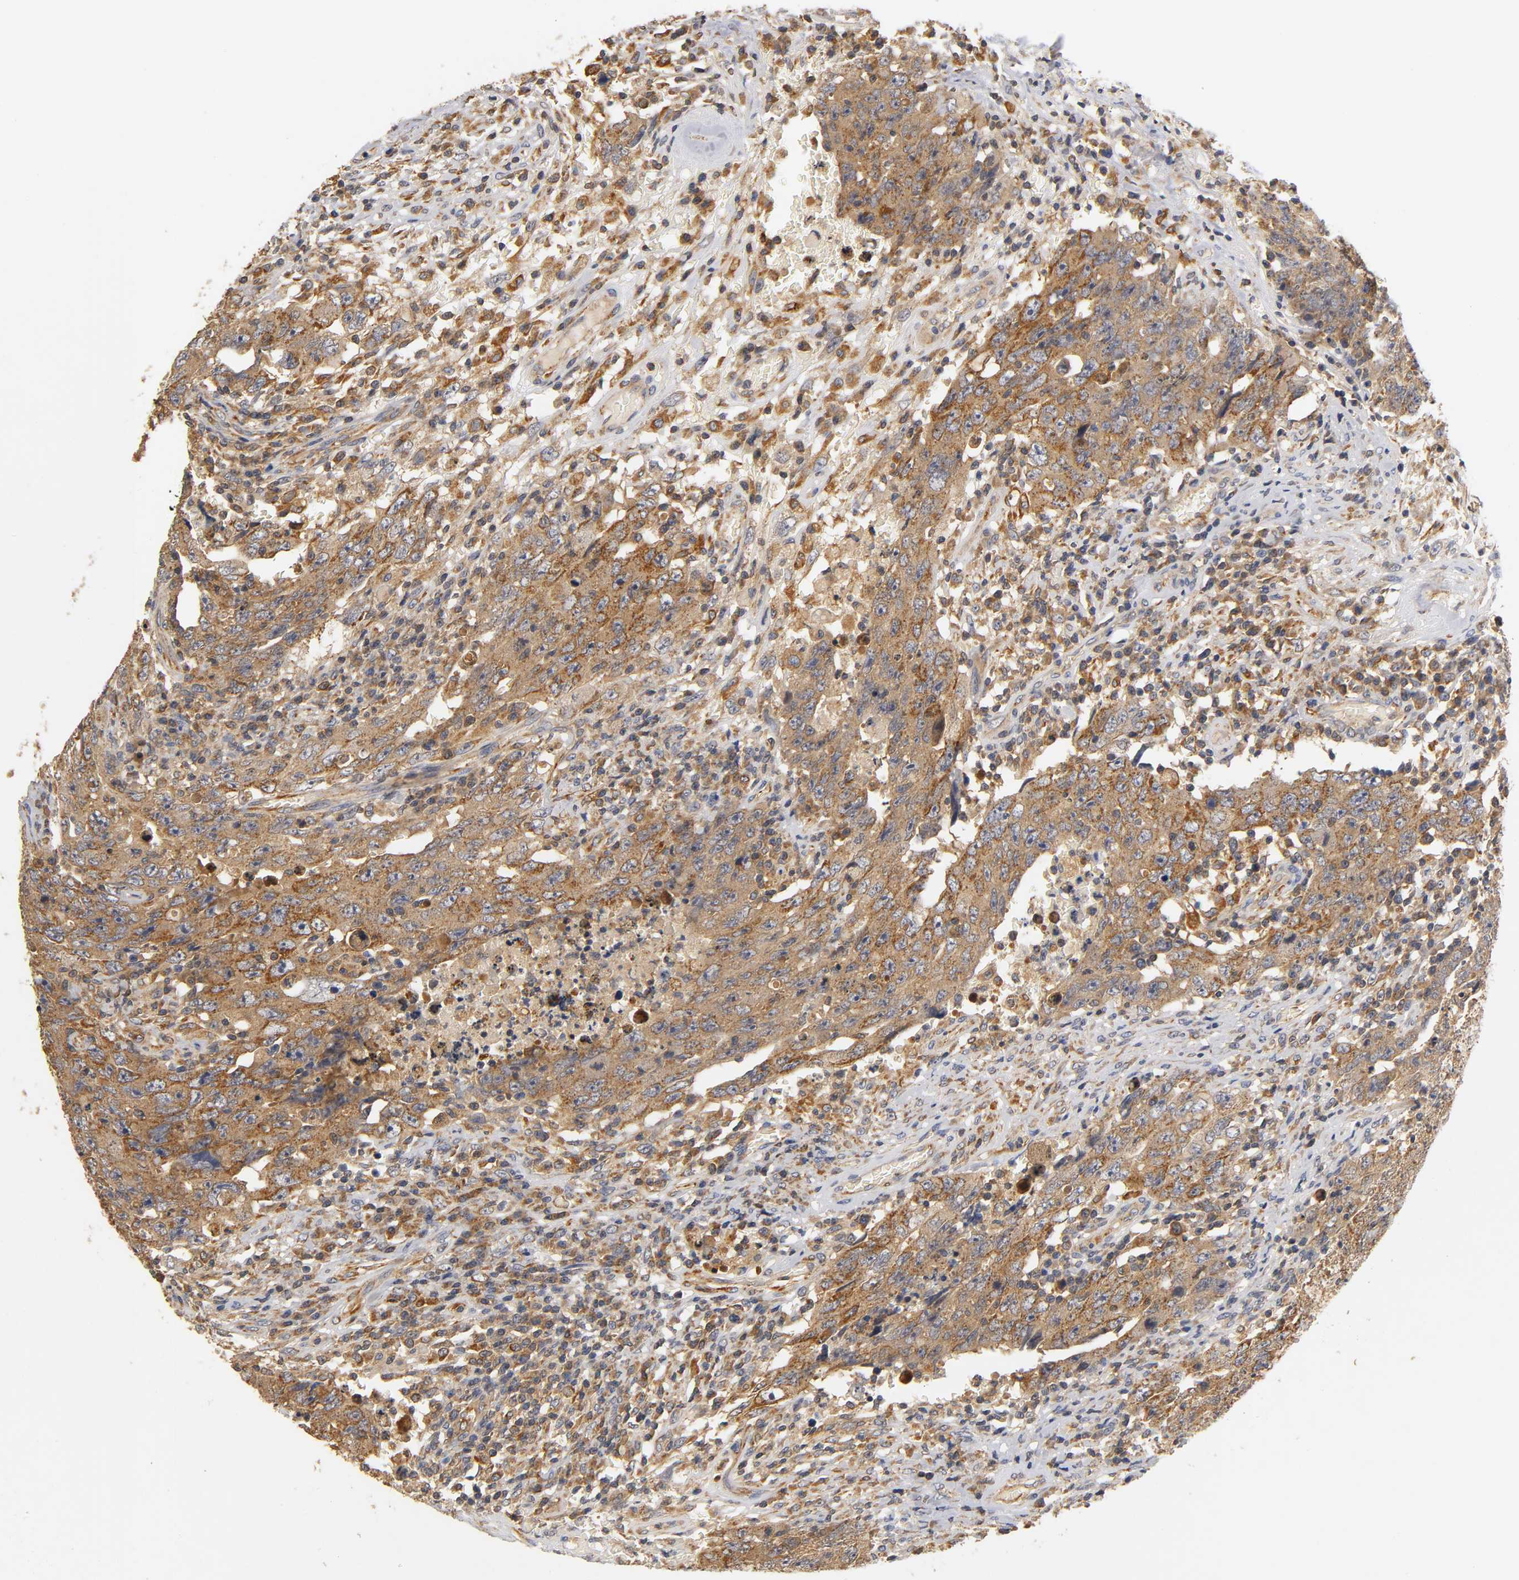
{"staining": {"intensity": "strong", "quantity": ">75%", "location": "cytoplasmic/membranous"}, "tissue": "testis cancer", "cell_type": "Tumor cells", "image_type": "cancer", "snomed": [{"axis": "morphology", "description": "Carcinoma, Embryonal, NOS"}, {"axis": "topography", "description": "Testis"}], "caption": "Human embryonal carcinoma (testis) stained for a protein (brown) displays strong cytoplasmic/membranous positive positivity in approximately >75% of tumor cells.", "gene": "SCAP", "patient": {"sex": "male", "age": 26}}